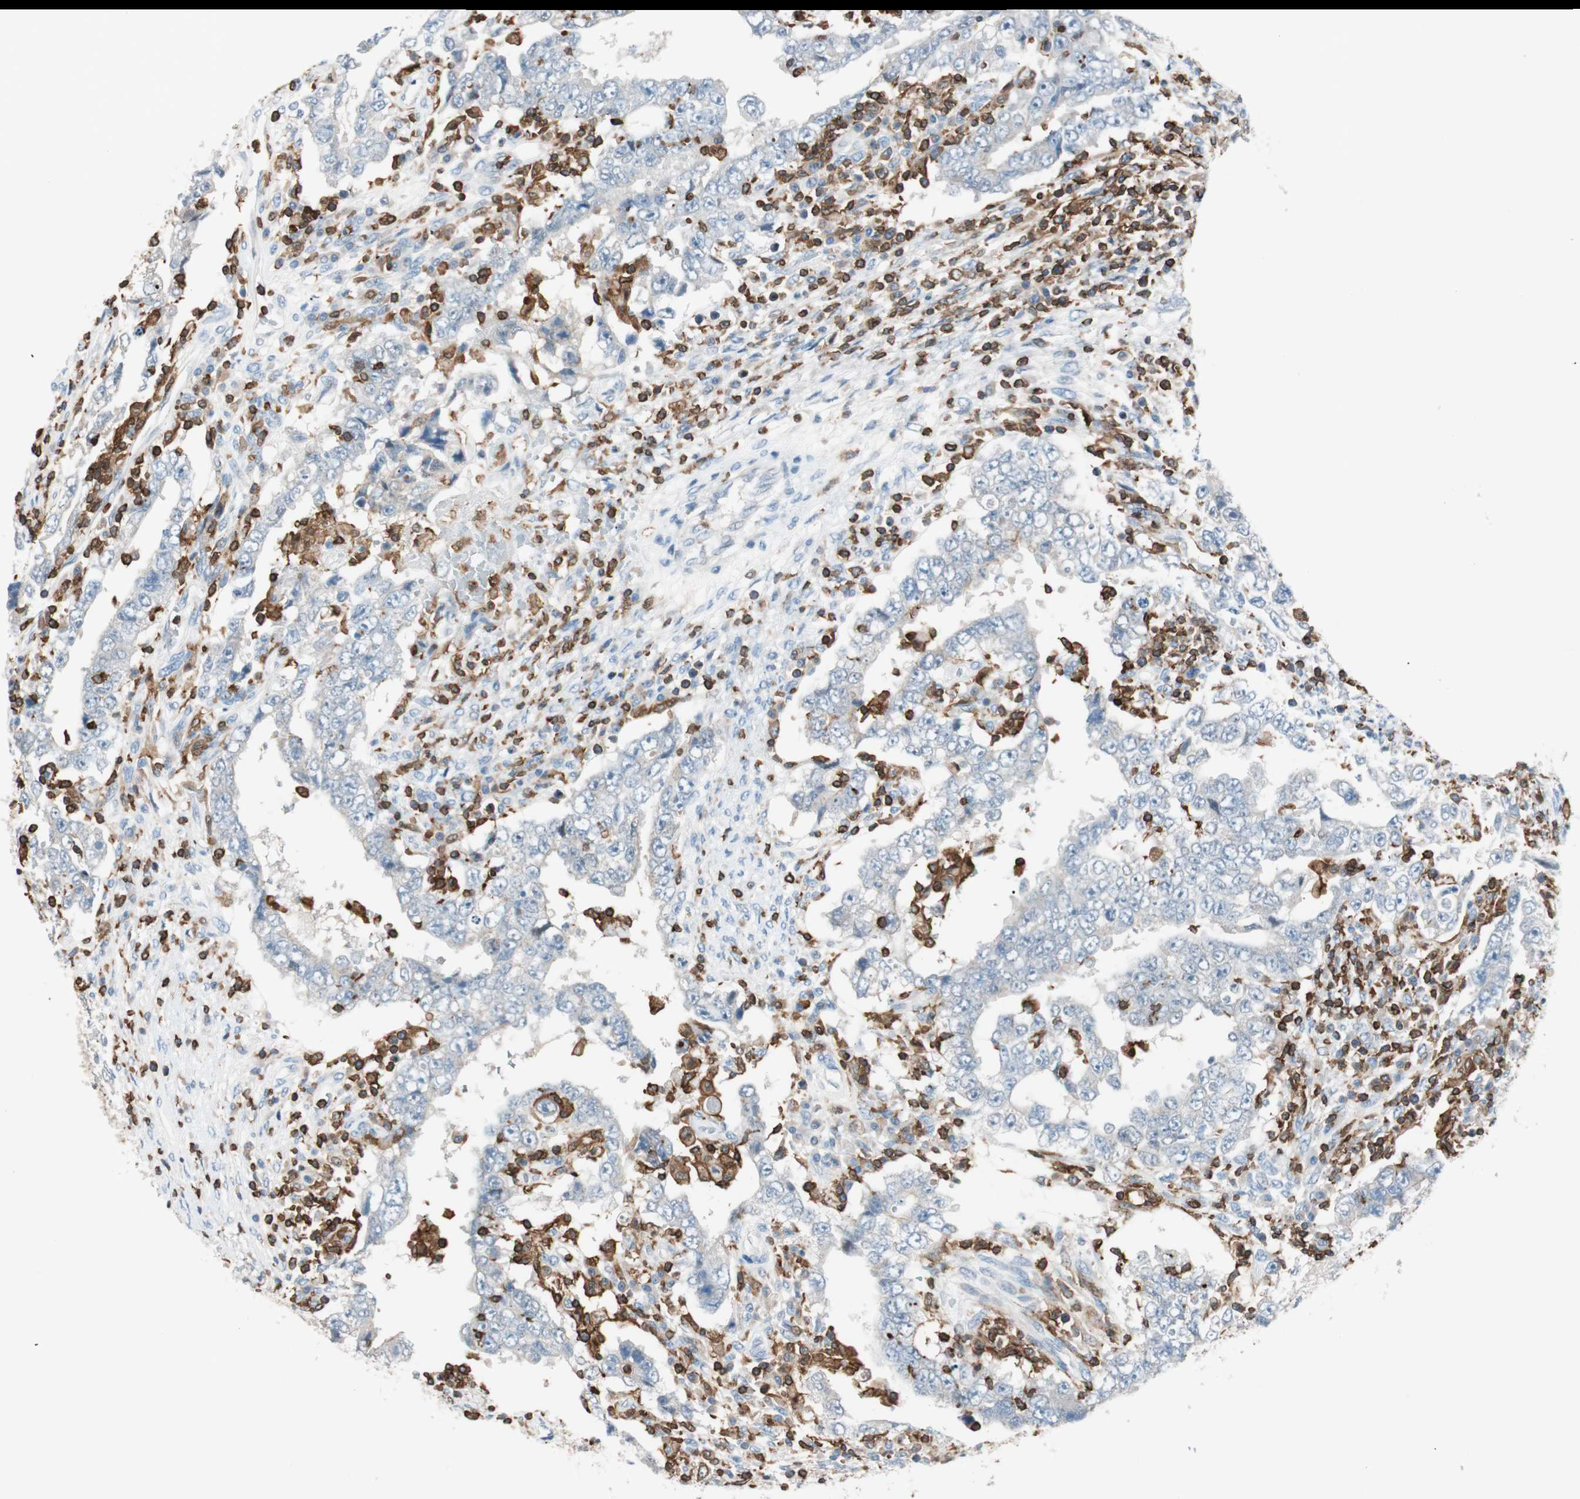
{"staining": {"intensity": "negative", "quantity": "none", "location": "none"}, "tissue": "testis cancer", "cell_type": "Tumor cells", "image_type": "cancer", "snomed": [{"axis": "morphology", "description": "Carcinoma, Embryonal, NOS"}, {"axis": "topography", "description": "Testis"}], "caption": "Immunohistochemical staining of testis cancer (embryonal carcinoma) demonstrates no significant staining in tumor cells.", "gene": "HPGD", "patient": {"sex": "male", "age": 26}}